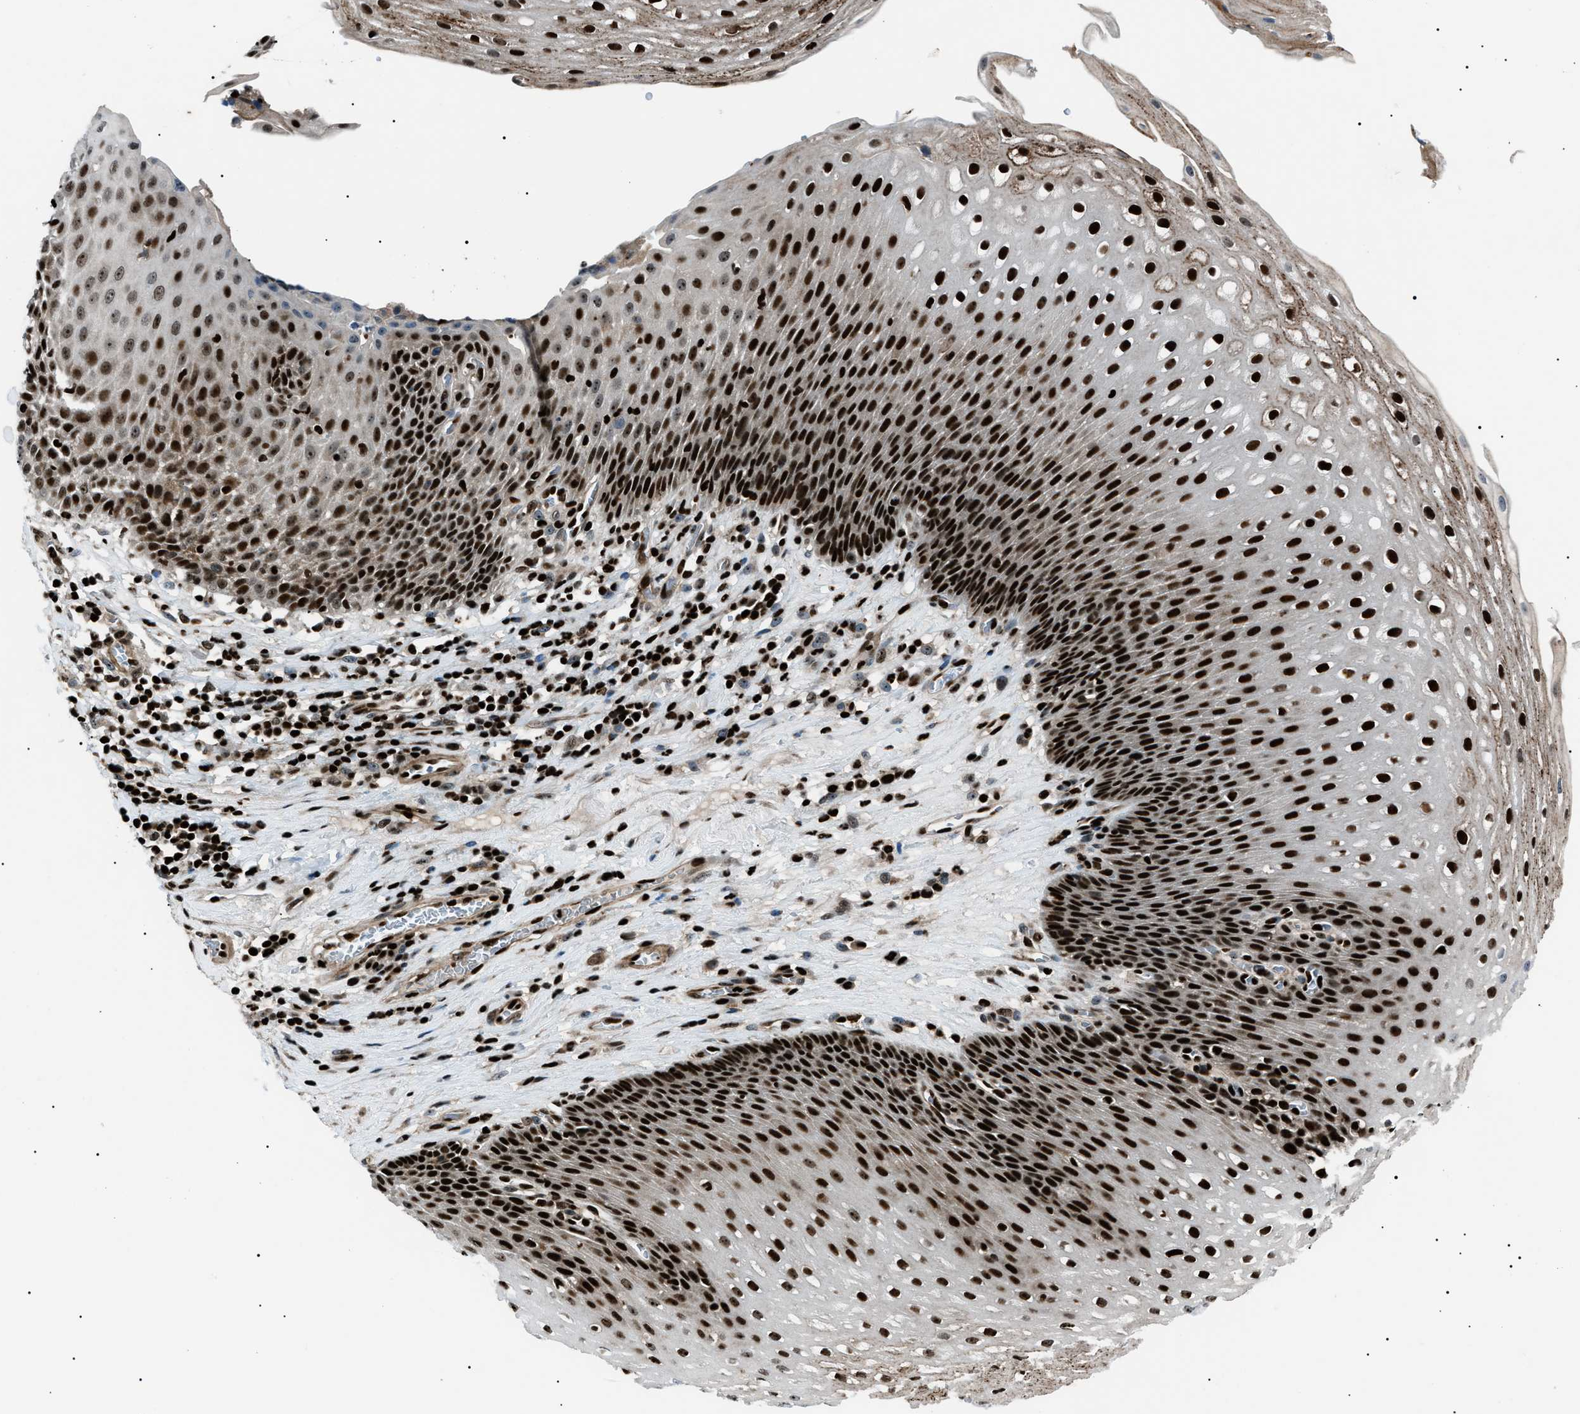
{"staining": {"intensity": "strong", "quantity": ">75%", "location": "nuclear"}, "tissue": "esophagus", "cell_type": "Squamous epithelial cells", "image_type": "normal", "snomed": [{"axis": "morphology", "description": "Normal tissue, NOS"}, {"axis": "topography", "description": "Esophagus"}], "caption": "IHC staining of unremarkable esophagus, which exhibits high levels of strong nuclear expression in approximately >75% of squamous epithelial cells indicating strong nuclear protein positivity. The staining was performed using DAB (3,3'-diaminobenzidine) (brown) for protein detection and nuclei were counterstained in hematoxylin (blue).", "gene": "PRKX", "patient": {"sex": "male", "age": 48}}